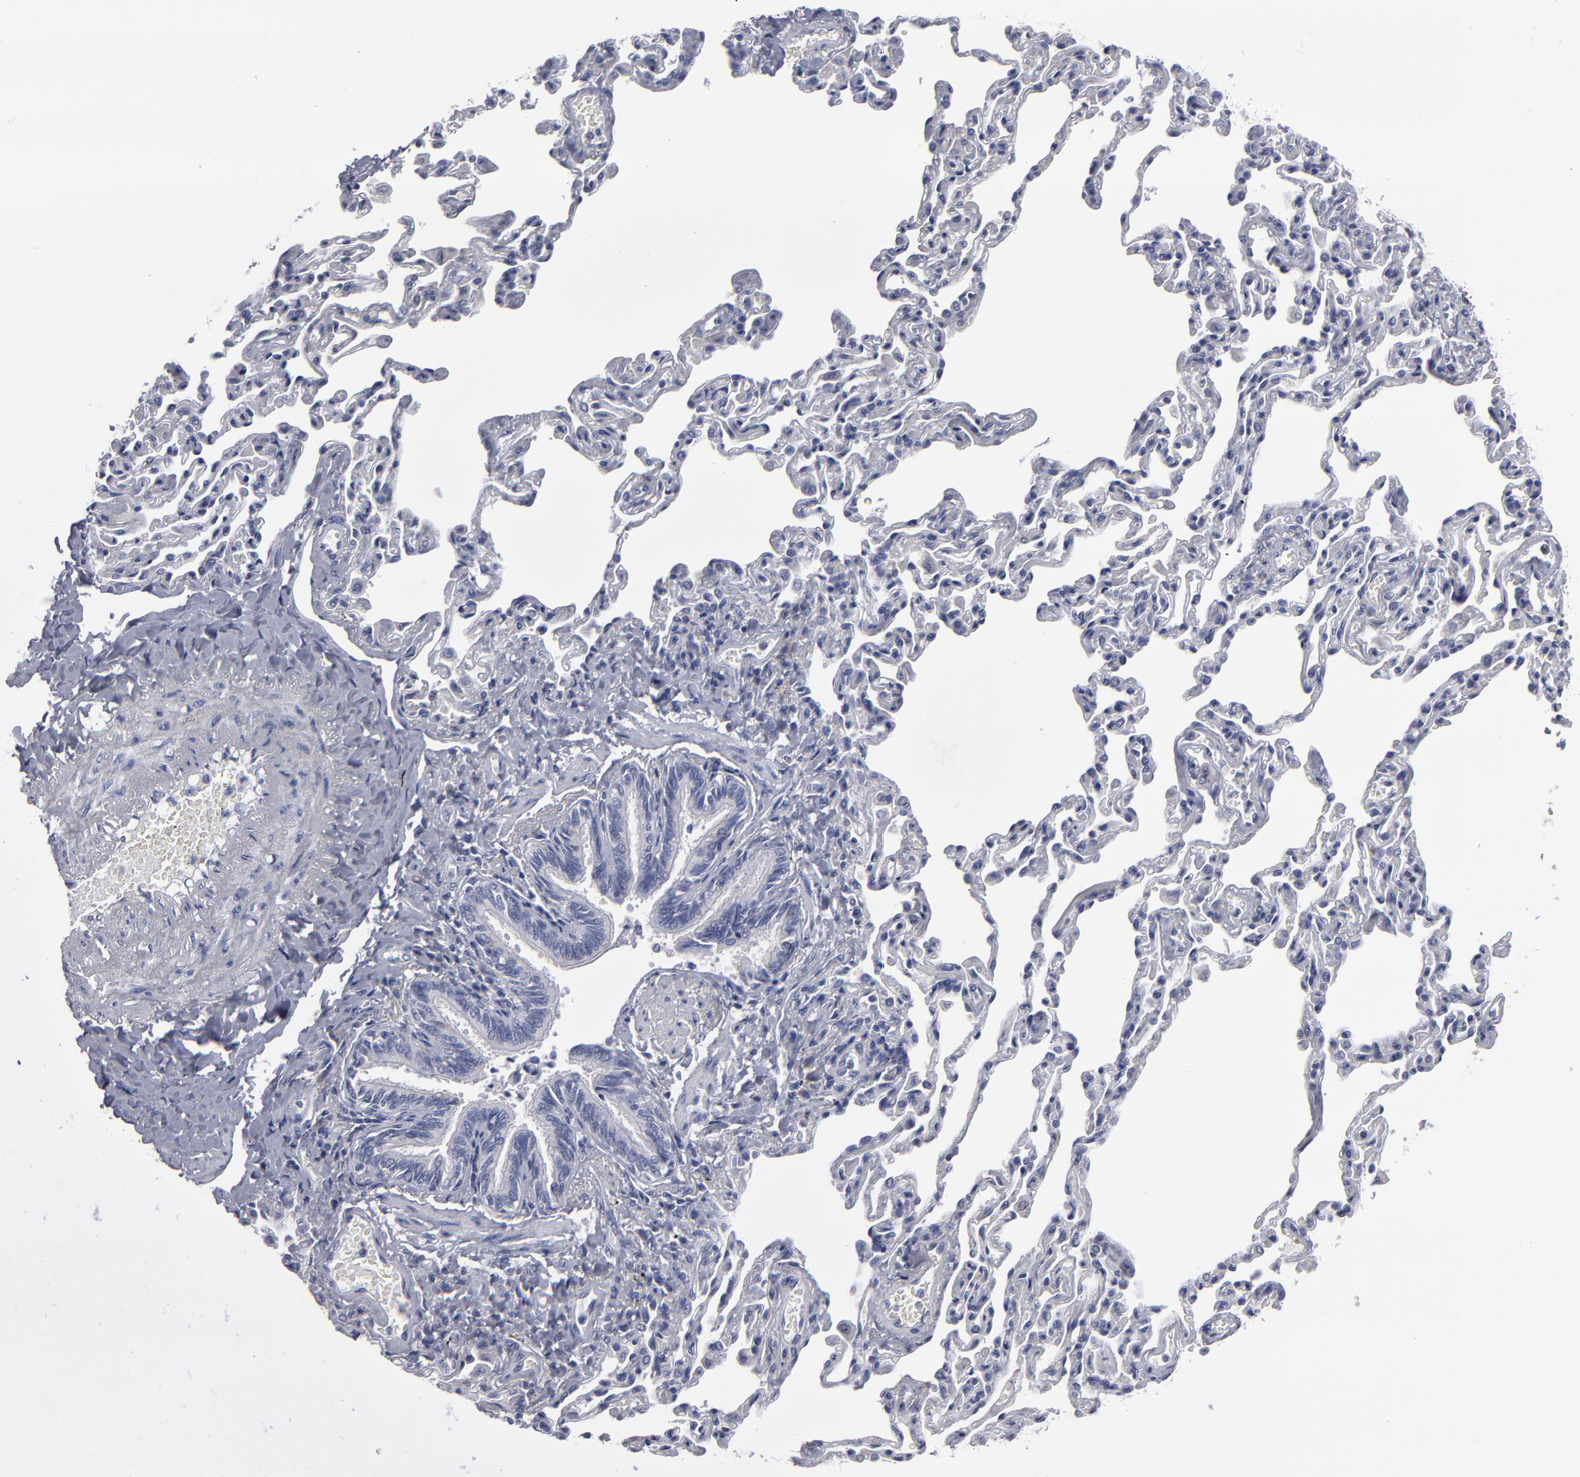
{"staining": {"intensity": "negative", "quantity": "none", "location": "none"}, "tissue": "bronchus", "cell_type": "Respiratory epithelial cells", "image_type": "normal", "snomed": [{"axis": "morphology", "description": "Normal tissue, NOS"}, {"axis": "topography", "description": "Lung"}], "caption": "DAB immunohistochemical staining of benign bronchus displays no significant staining in respiratory epithelial cells. Brightfield microscopy of IHC stained with DAB (brown) and hematoxylin (blue), captured at high magnification.", "gene": "CCDC80", "patient": {"sex": "male", "age": 64}}